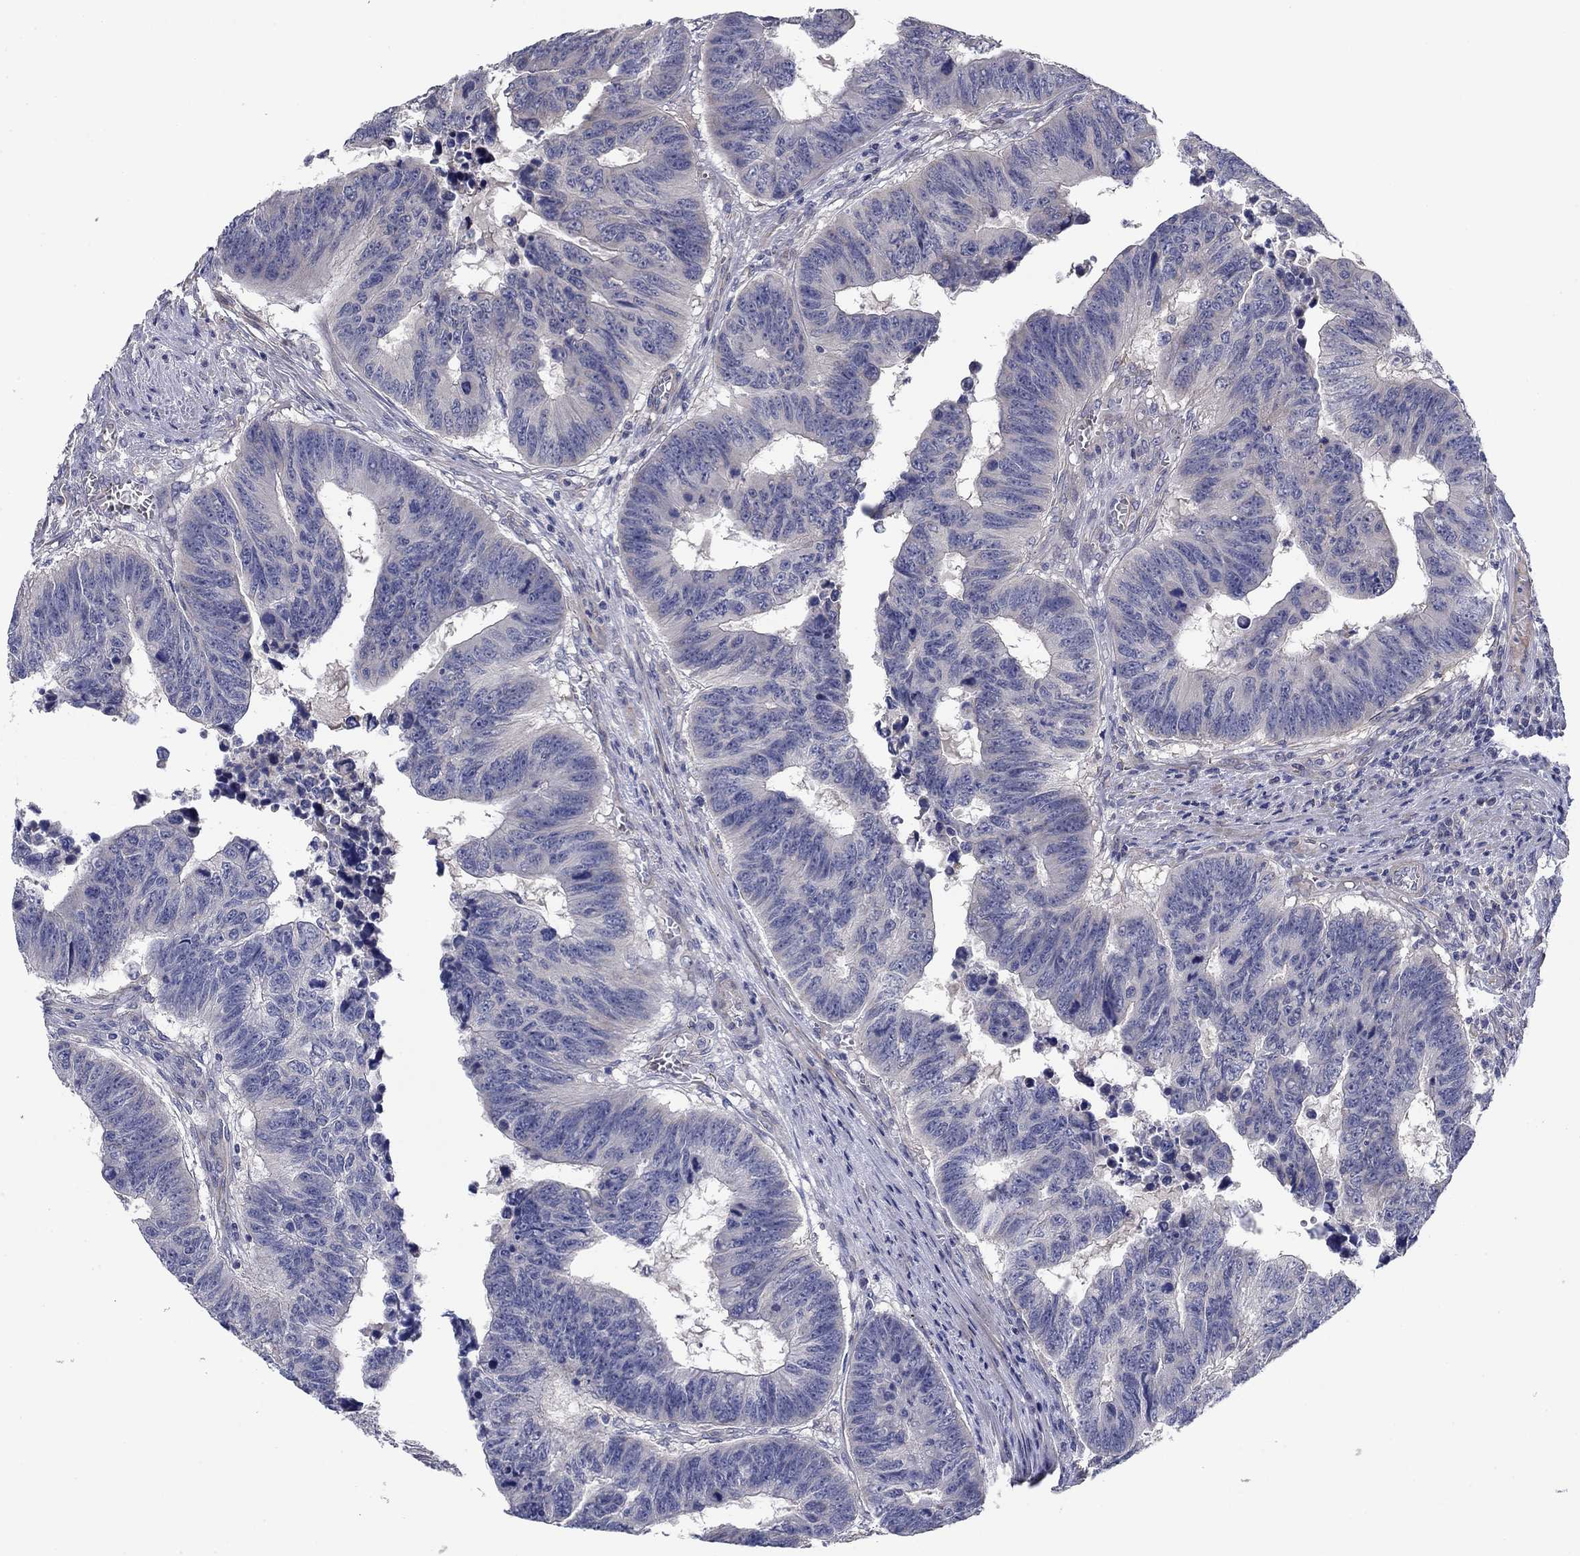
{"staining": {"intensity": "negative", "quantity": "none", "location": "none"}, "tissue": "colorectal cancer", "cell_type": "Tumor cells", "image_type": "cancer", "snomed": [{"axis": "morphology", "description": "Adenocarcinoma, NOS"}, {"axis": "topography", "description": "Appendix"}, {"axis": "topography", "description": "Colon"}, {"axis": "topography", "description": "Cecum"}, {"axis": "topography", "description": "Colon asc"}], "caption": "This is a image of immunohistochemistry (IHC) staining of colorectal adenocarcinoma, which shows no staining in tumor cells.", "gene": "GRK7", "patient": {"sex": "female", "age": 85}}